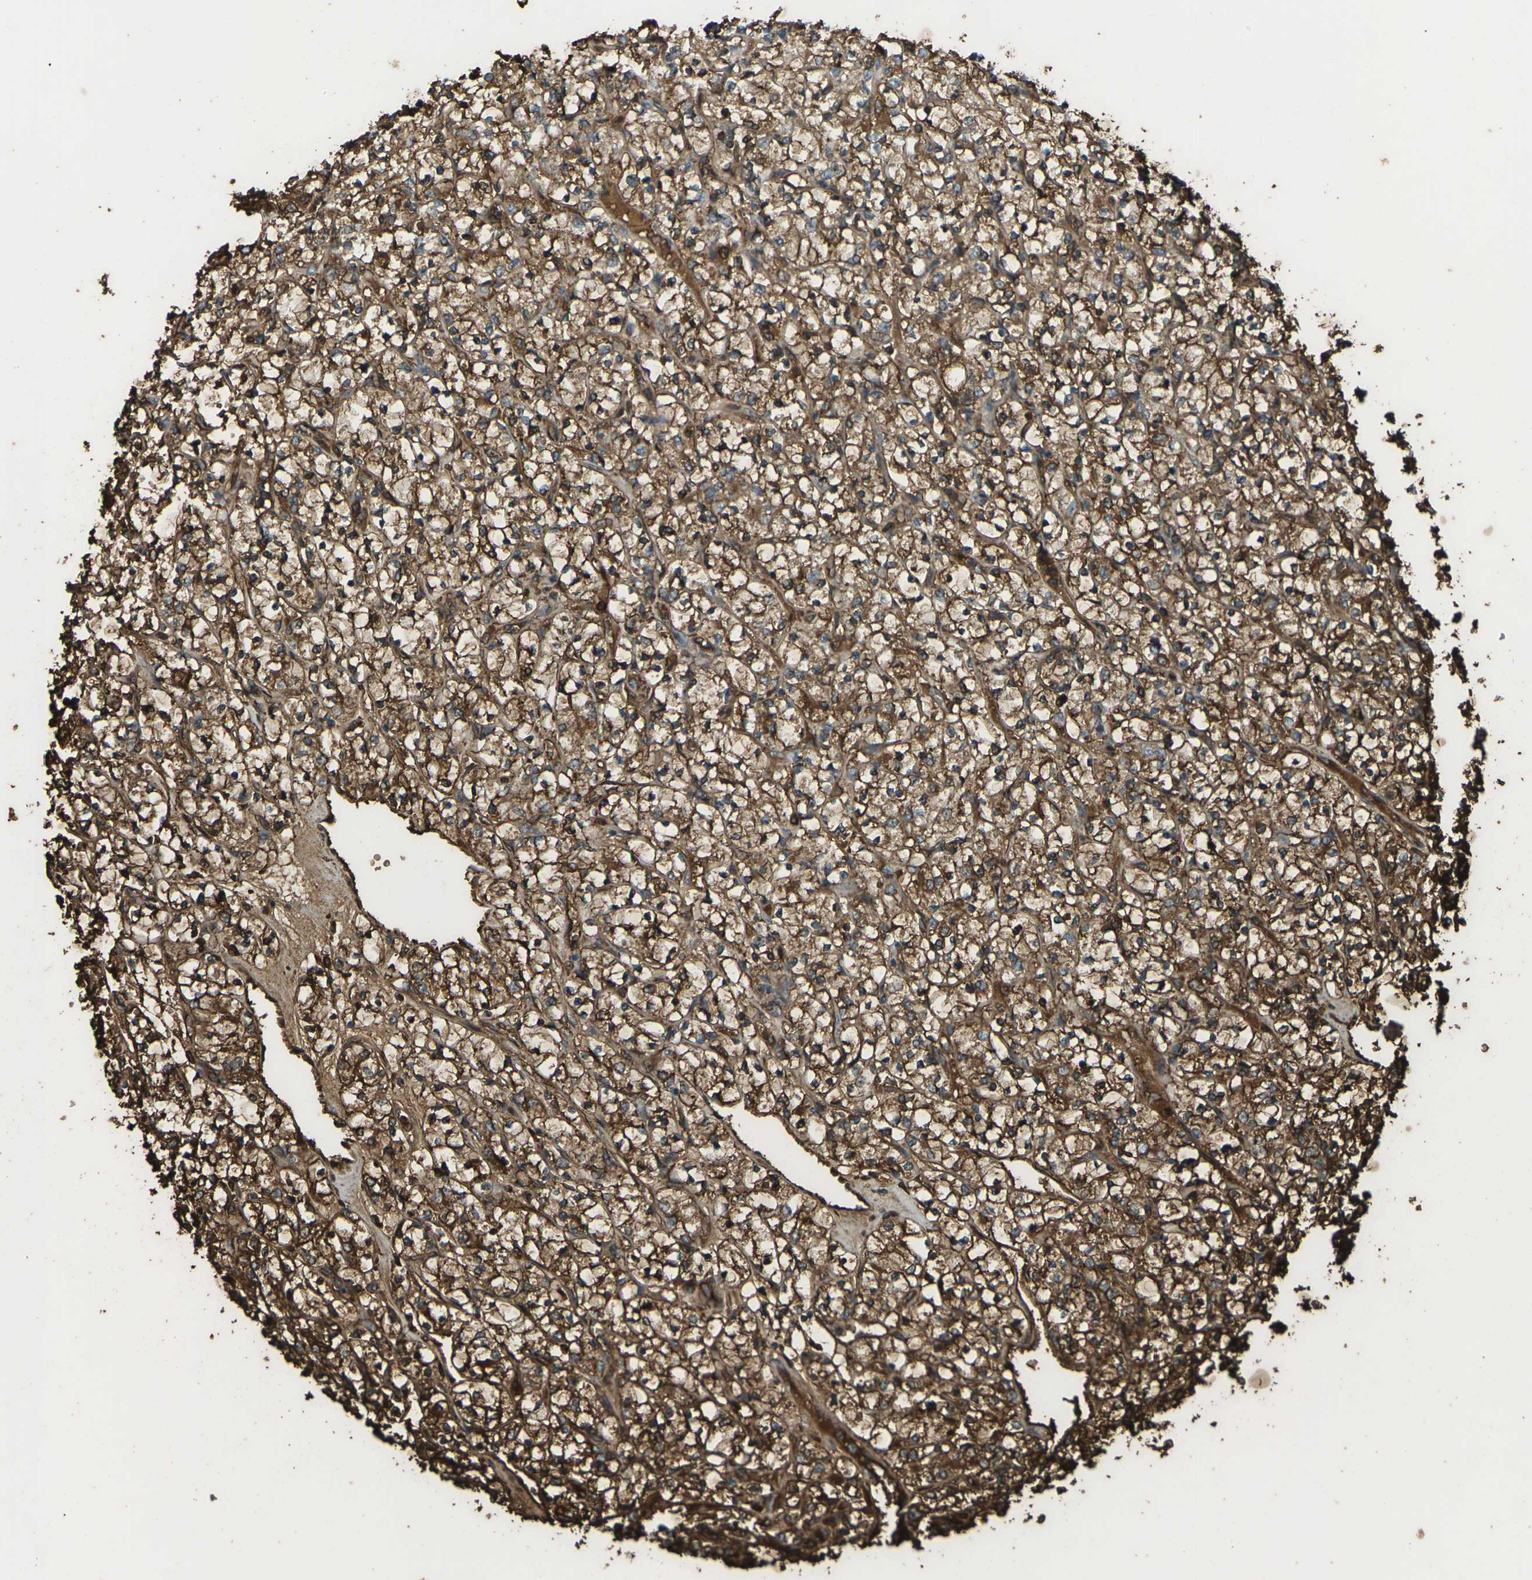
{"staining": {"intensity": "moderate", "quantity": ">75%", "location": "cytoplasmic/membranous"}, "tissue": "renal cancer", "cell_type": "Tumor cells", "image_type": "cancer", "snomed": [{"axis": "morphology", "description": "Adenocarcinoma, NOS"}, {"axis": "topography", "description": "Kidney"}], "caption": "The photomicrograph exhibits staining of renal cancer (adenocarcinoma), revealing moderate cytoplasmic/membranous protein expression (brown color) within tumor cells.", "gene": "CYP1B1", "patient": {"sex": "female", "age": 69}}